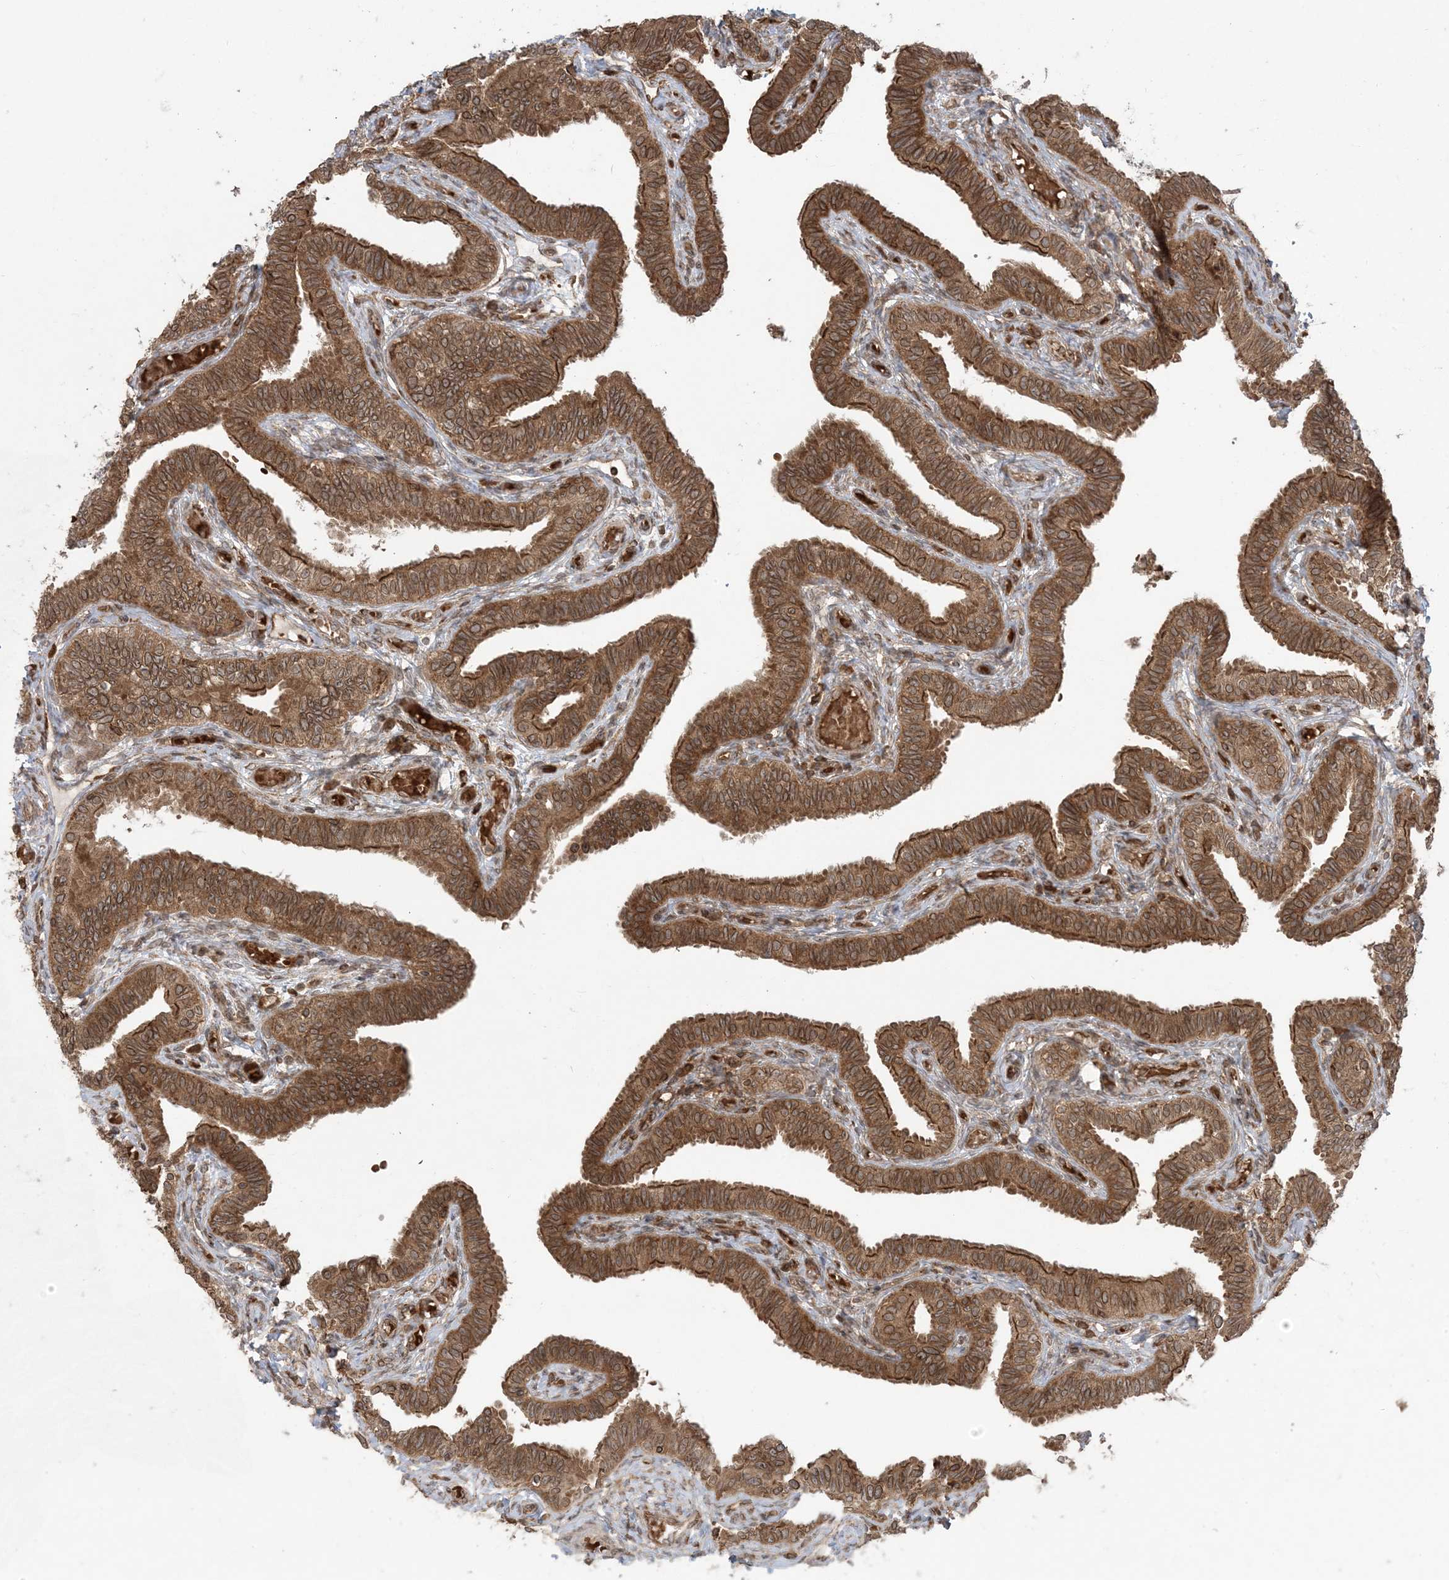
{"staining": {"intensity": "strong", "quantity": ">75%", "location": "cytoplasmic/membranous,nuclear"}, "tissue": "fallopian tube", "cell_type": "Glandular cells", "image_type": "normal", "snomed": [{"axis": "morphology", "description": "Normal tissue, NOS"}, {"axis": "topography", "description": "Fallopian tube"}], "caption": "Brown immunohistochemical staining in normal fallopian tube reveals strong cytoplasmic/membranous,nuclear expression in approximately >75% of glandular cells. Nuclei are stained in blue.", "gene": "DDX19B", "patient": {"sex": "female", "age": 39}}